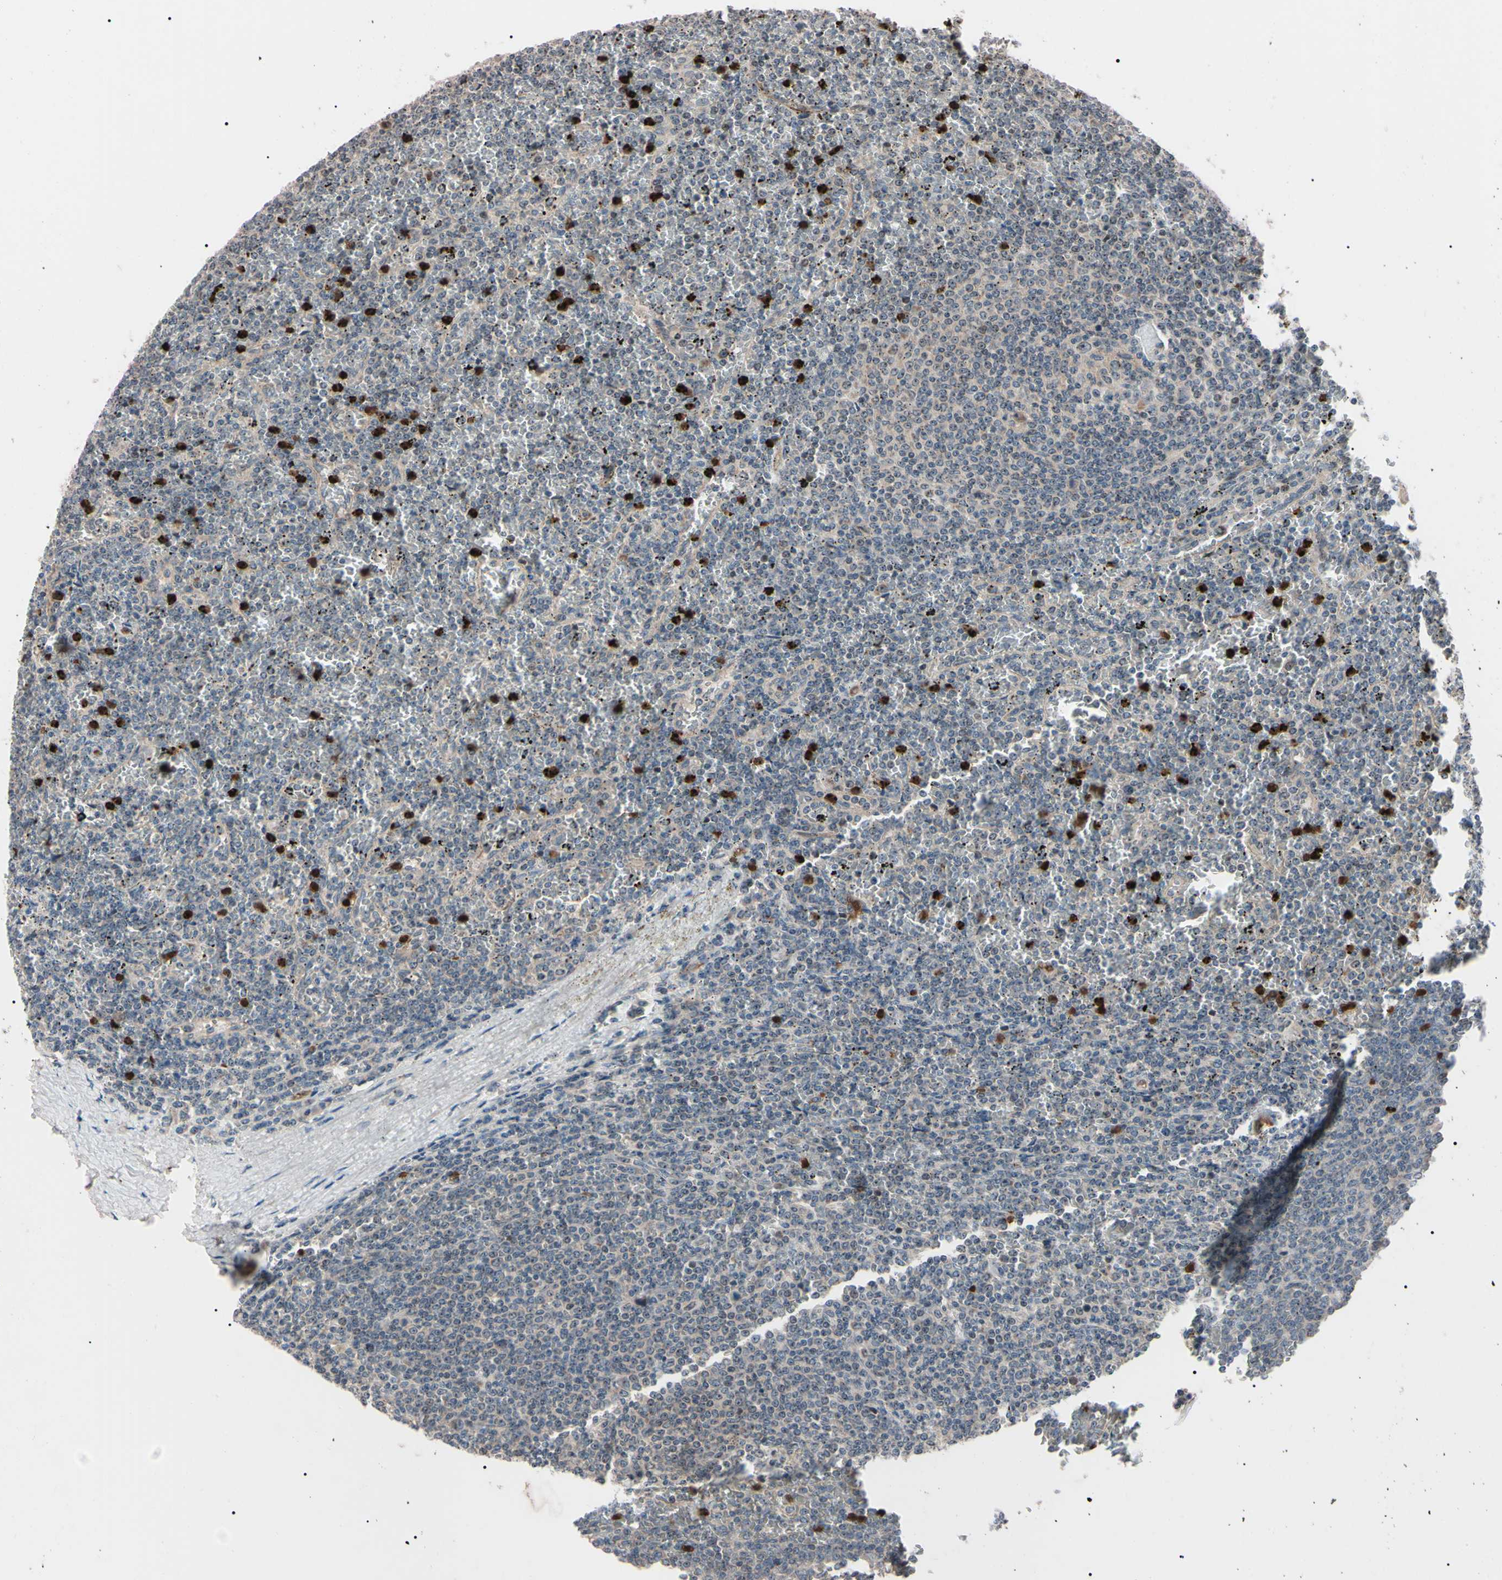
{"staining": {"intensity": "strong", "quantity": "<25%", "location": "cytoplasmic/membranous,nuclear"}, "tissue": "lymphoma", "cell_type": "Tumor cells", "image_type": "cancer", "snomed": [{"axis": "morphology", "description": "Malignant lymphoma, non-Hodgkin's type, Low grade"}, {"axis": "topography", "description": "Spleen"}], "caption": "Immunohistochemistry of human lymphoma exhibits medium levels of strong cytoplasmic/membranous and nuclear expression in about <25% of tumor cells.", "gene": "TRAF5", "patient": {"sex": "female", "age": 77}}